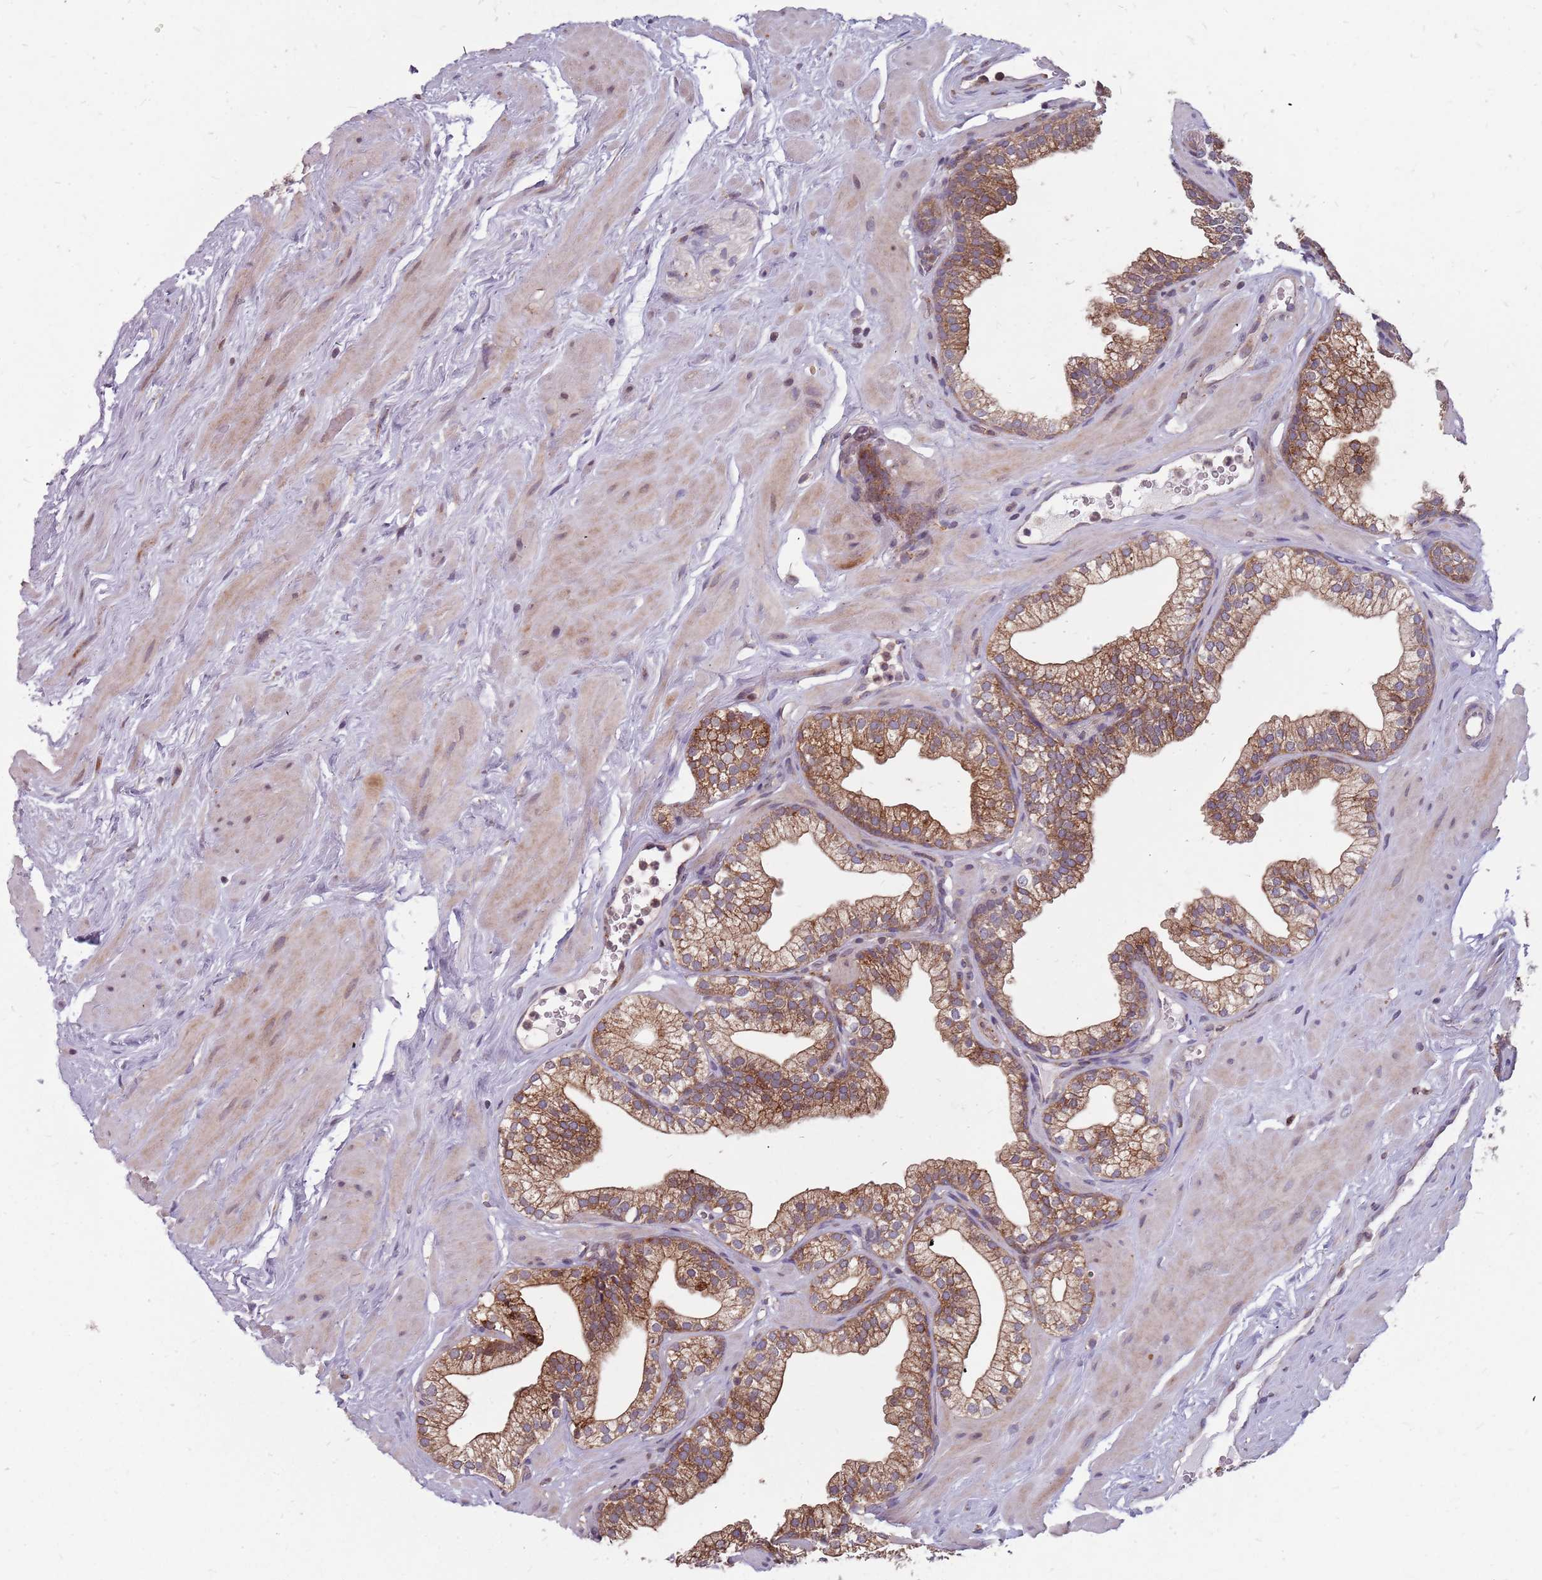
{"staining": {"intensity": "strong", "quantity": ">75%", "location": "cytoplasmic/membranous"}, "tissue": "prostate", "cell_type": "Glandular cells", "image_type": "normal", "snomed": [{"axis": "morphology", "description": "Normal tissue, NOS"}, {"axis": "morphology", "description": "Urothelial carcinoma, Low grade"}, {"axis": "topography", "description": "Urinary bladder"}, {"axis": "topography", "description": "Prostate"}], "caption": "This photomicrograph reveals immunohistochemistry (IHC) staining of normal prostate, with high strong cytoplasmic/membranous positivity in about >75% of glandular cells.", "gene": "NME4", "patient": {"sex": "male", "age": 60}}